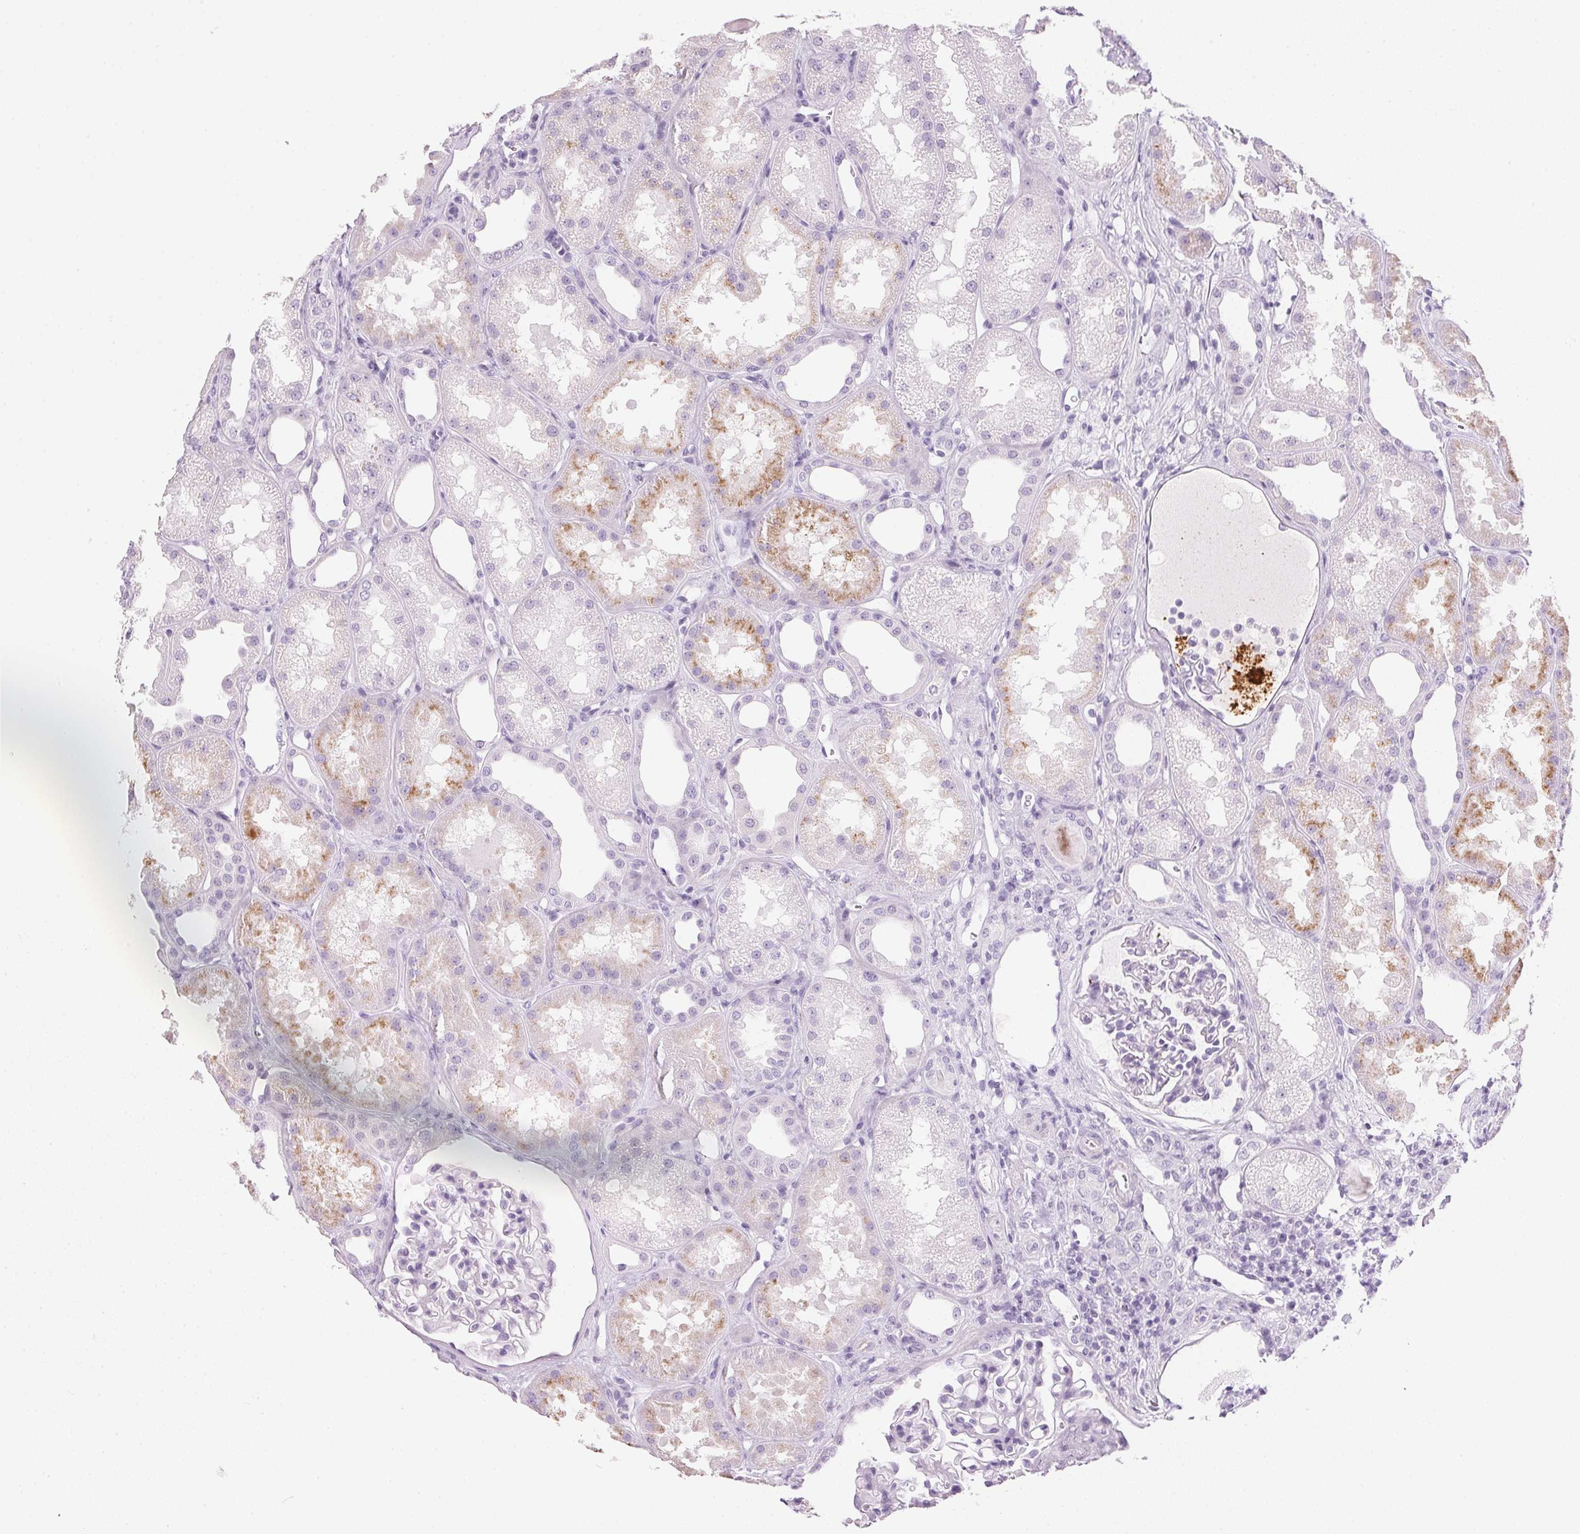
{"staining": {"intensity": "negative", "quantity": "none", "location": "none"}, "tissue": "kidney", "cell_type": "Cells in glomeruli", "image_type": "normal", "snomed": [{"axis": "morphology", "description": "Normal tissue, NOS"}, {"axis": "topography", "description": "Kidney"}], "caption": "Kidney stained for a protein using IHC demonstrates no positivity cells in glomeruli.", "gene": "IGFBP1", "patient": {"sex": "male", "age": 61}}